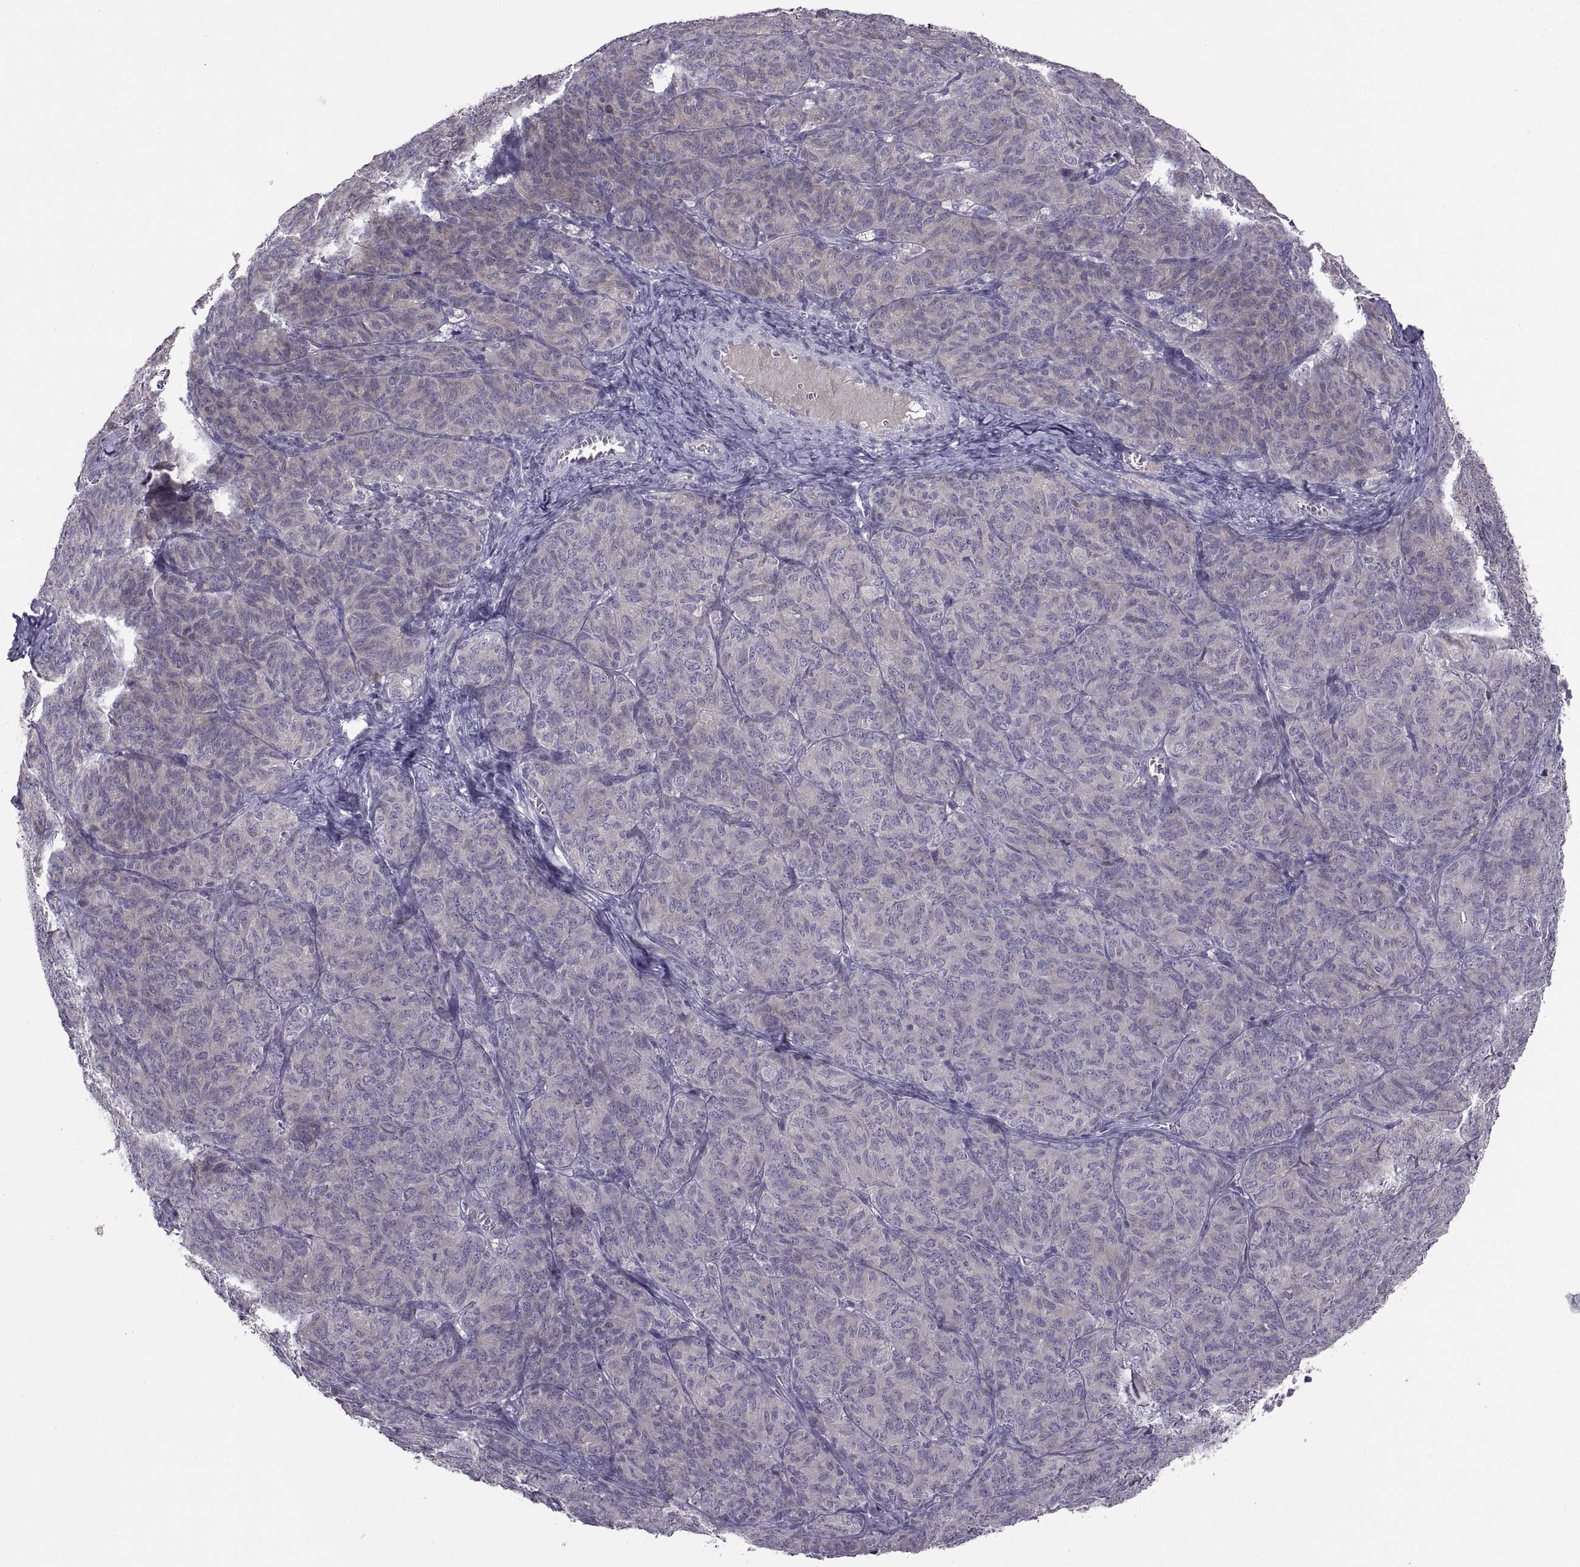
{"staining": {"intensity": "weak", "quantity": "25%-75%", "location": "cytoplasmic/membranous"}, "tissue": "ovarian cancer", "cell_type": "Tumor cells", "image_type": "cancer", "snomed": [{"axis": "morphology", "description": "Carcinoma, endometroid"}, {"axis": "topography", "description": "Ovary"}], "caption": "Ovarian cancer was stained to show a protein in brown. There is low levels of weak cytoplasmic/membranous positivity in about 25%-75% of tumor cells. (IHC, brightfield microscopy, high magnification).", "gene": "ACSBG2", "patient": {"sex": "female", "age": 80}}